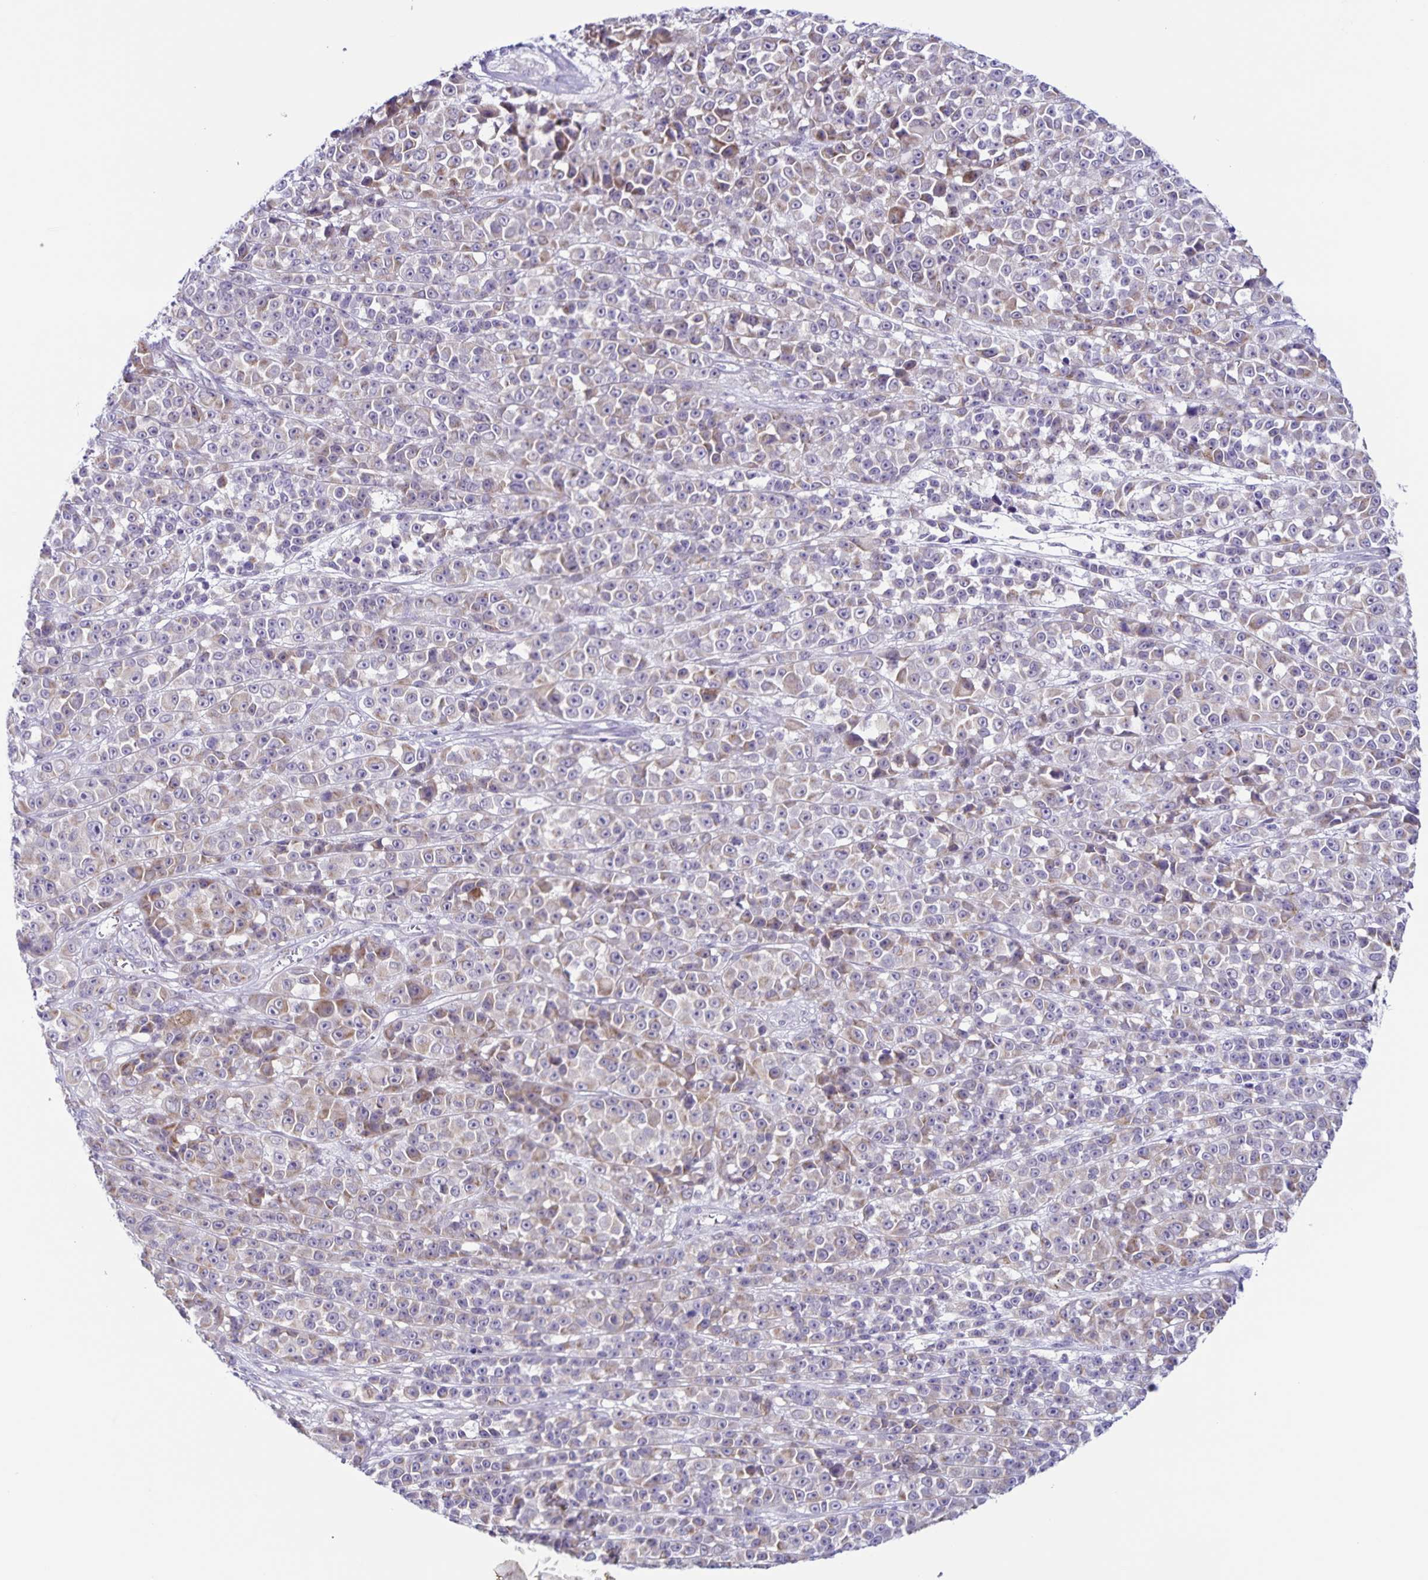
{"staining": {"intensity": "weak", "quantity": "<25%", "location": "cytoplasmic/membranous"}, "tissue": "melanoma", "cell_type": "Tumor cells", "image_type": "cancer", "snomed": [{"axis": "morphology", "description": "Malignant melanoma, NOS"}, {"axis": "topography", "description": "Skin"}, {"axis": "topography", "description": "Skin of back"}], "caption": "An image of human melanoma is negative for staining in tumor cells.", "gene": "STPG4", "patient": {"sex": "male", "age": 91}}